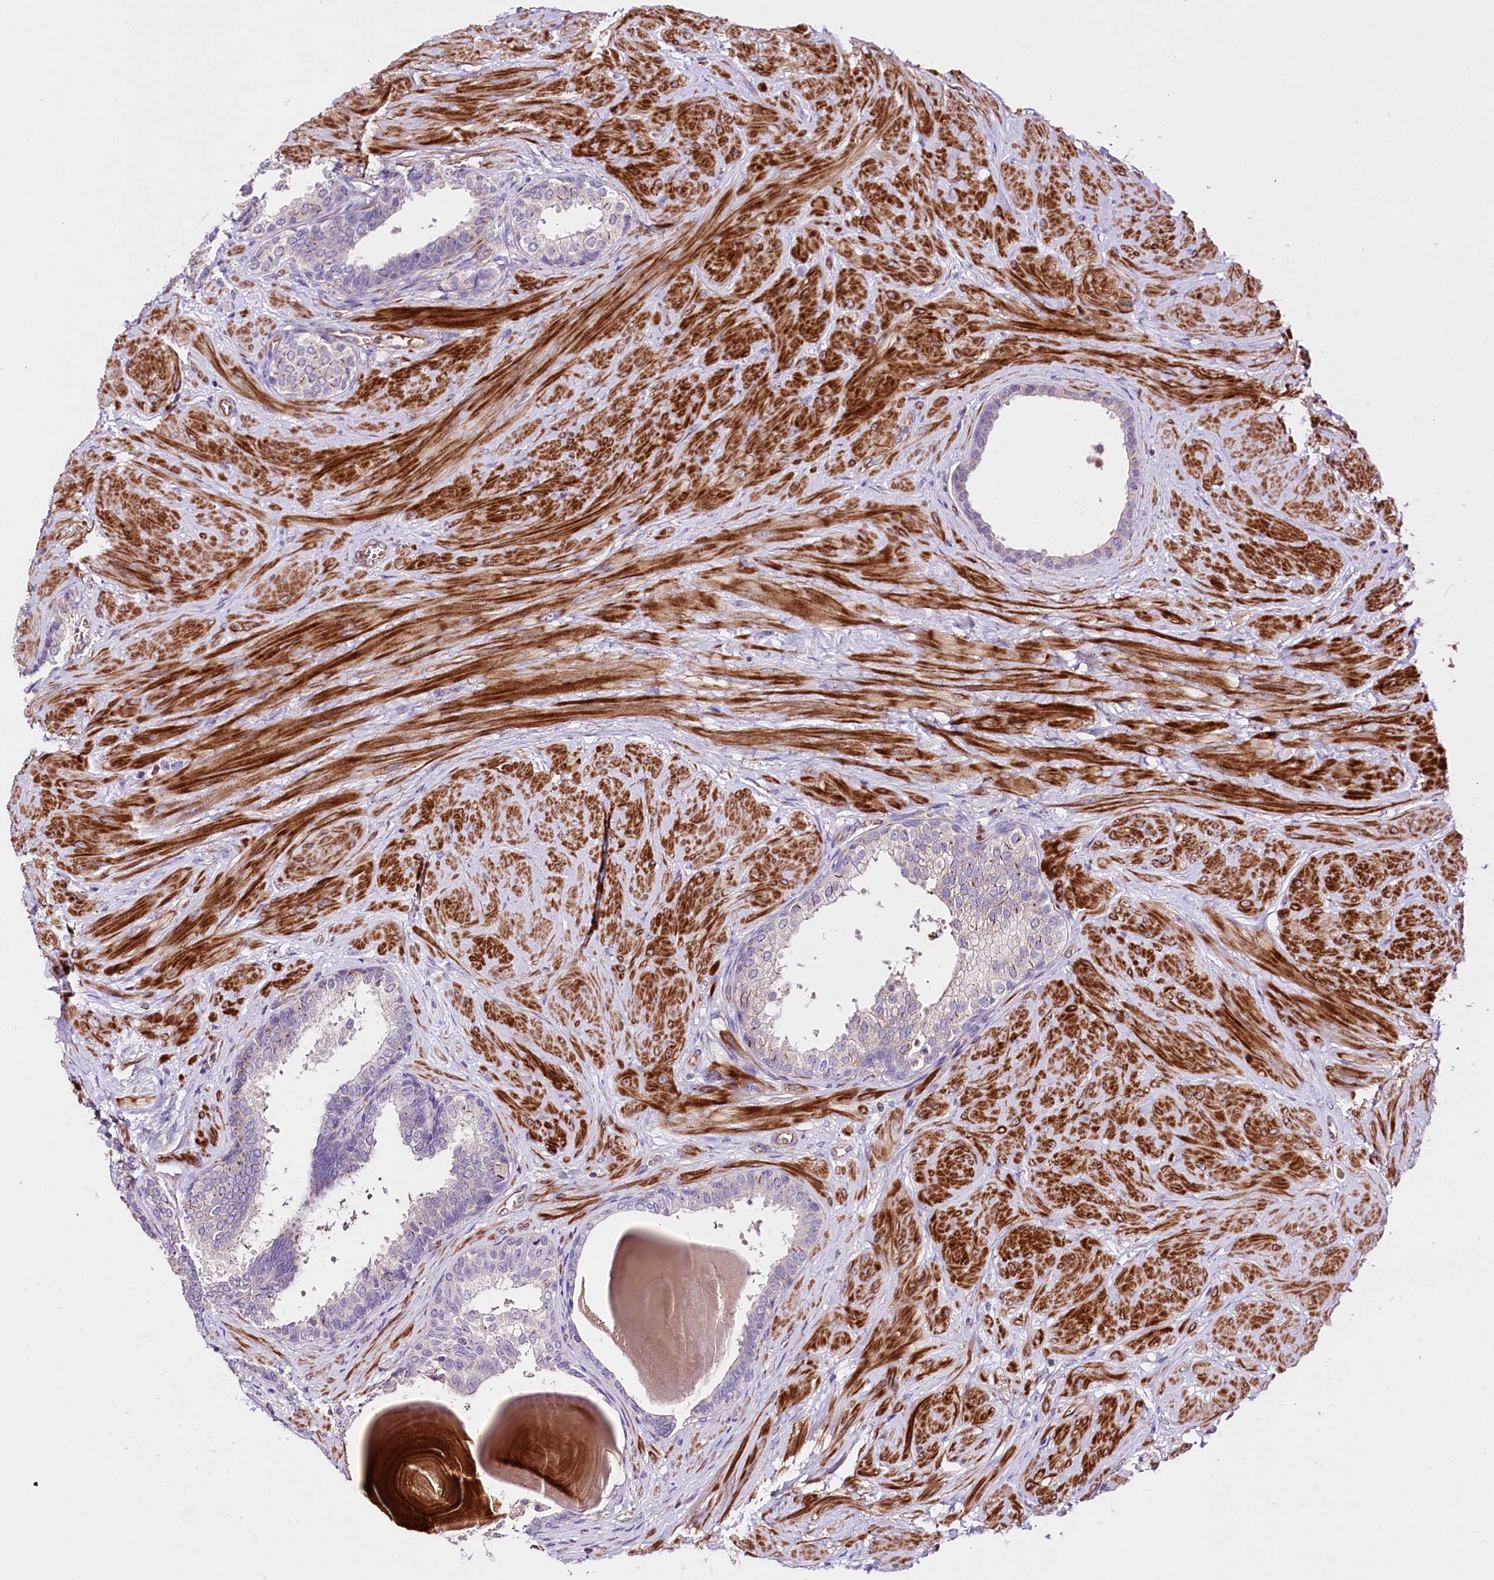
{"staining": {"intensity": "moderate", "quantity": "<25%", "location": "cytoplasmic/membranous"}, "tissue": "prostate", "cell_type": "Glandular cells", "image_type": "normal", "snomed": [{"axis": "morphology", "description": "Normal tissue, NOS"}, {"axis": "topography", "description": "Prostate"}], "caption": "Approximately <25% of glandular cells in benign human prostate exhibit moderate cytoplasmic/membranous protein expression as visualized by brown immunohistochemical staining.", "gene": "SLC7A1", "patient": {"sex": "male", "age": 48}}